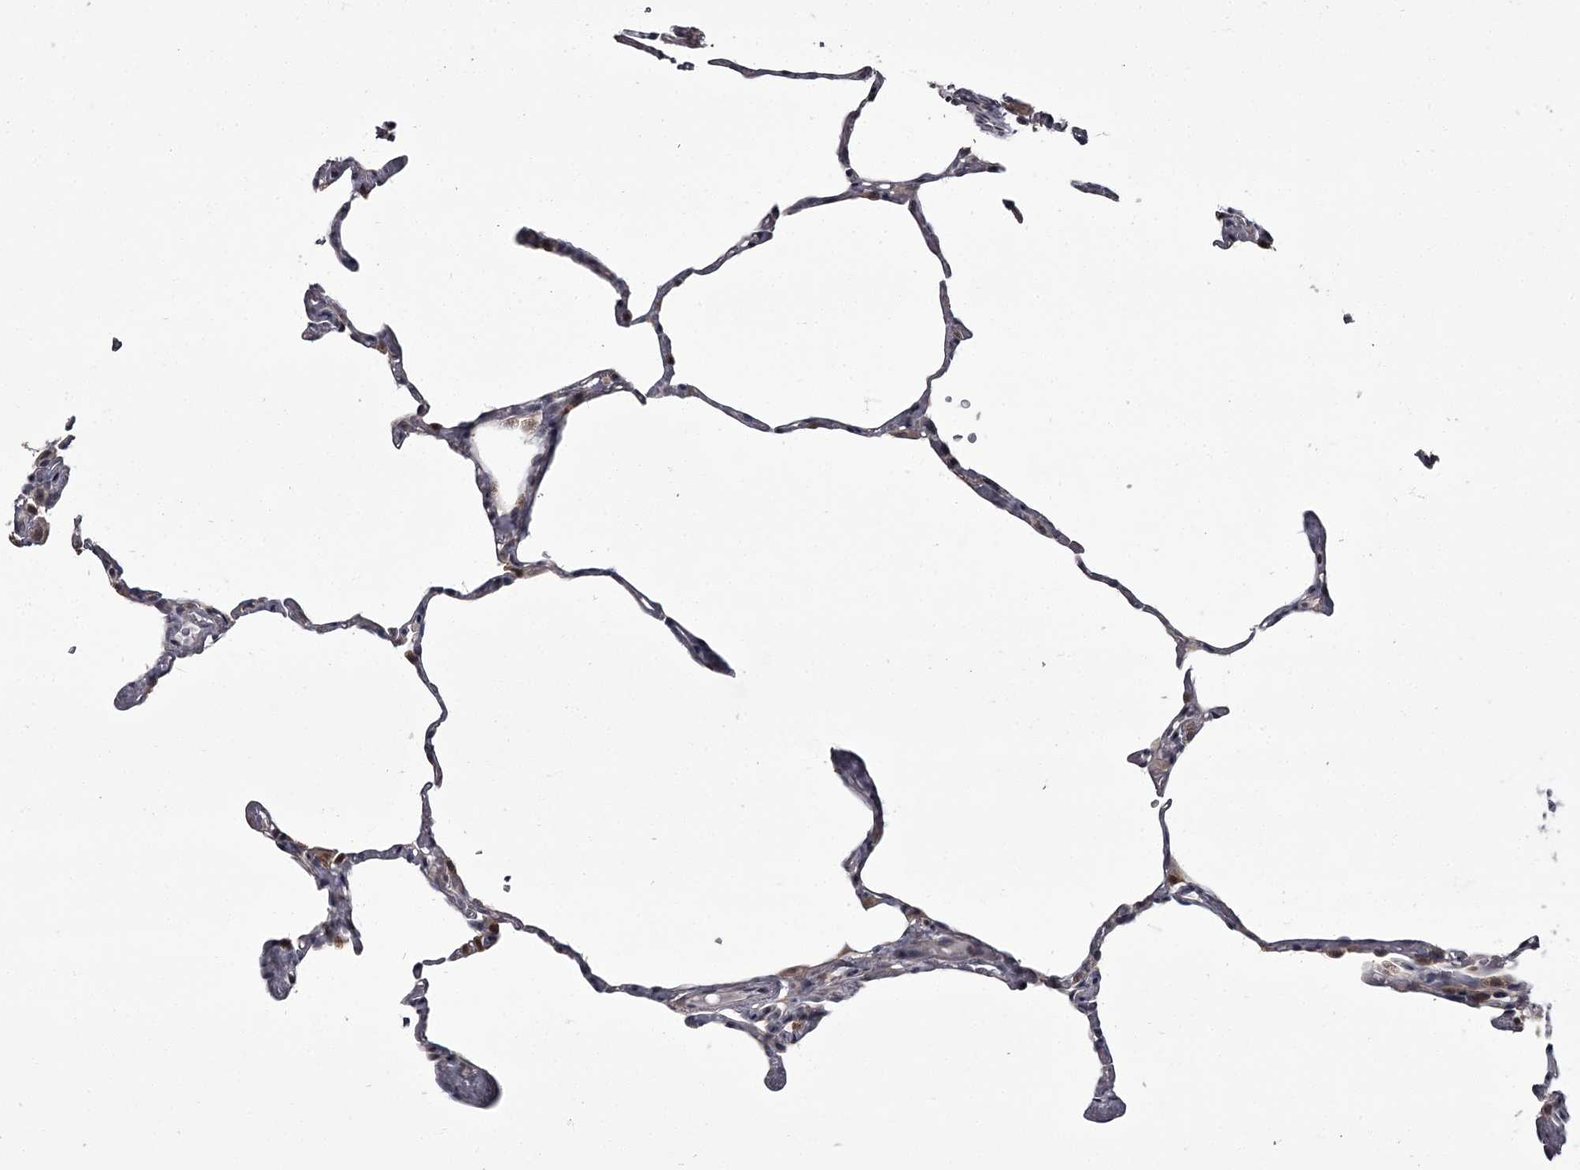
{"staining": {"intensity": "weak", "quantity": "<25%", "location": "cytoplasmic/membranous"}, "tissue": "lung", "cell_type": "Alveolar cells", "image_type": "normal", "snomed": [{"axis": "morphology", "description": "Normal tissue, NOS"}, {"axis": "topography", "description": "Lung"}], "caption": "Human lung stained for a protein using IHC demonstrates no expression in alveolar cells.", "gene": "CCDC92", "patient": {"sex": "male", "age": 65}}